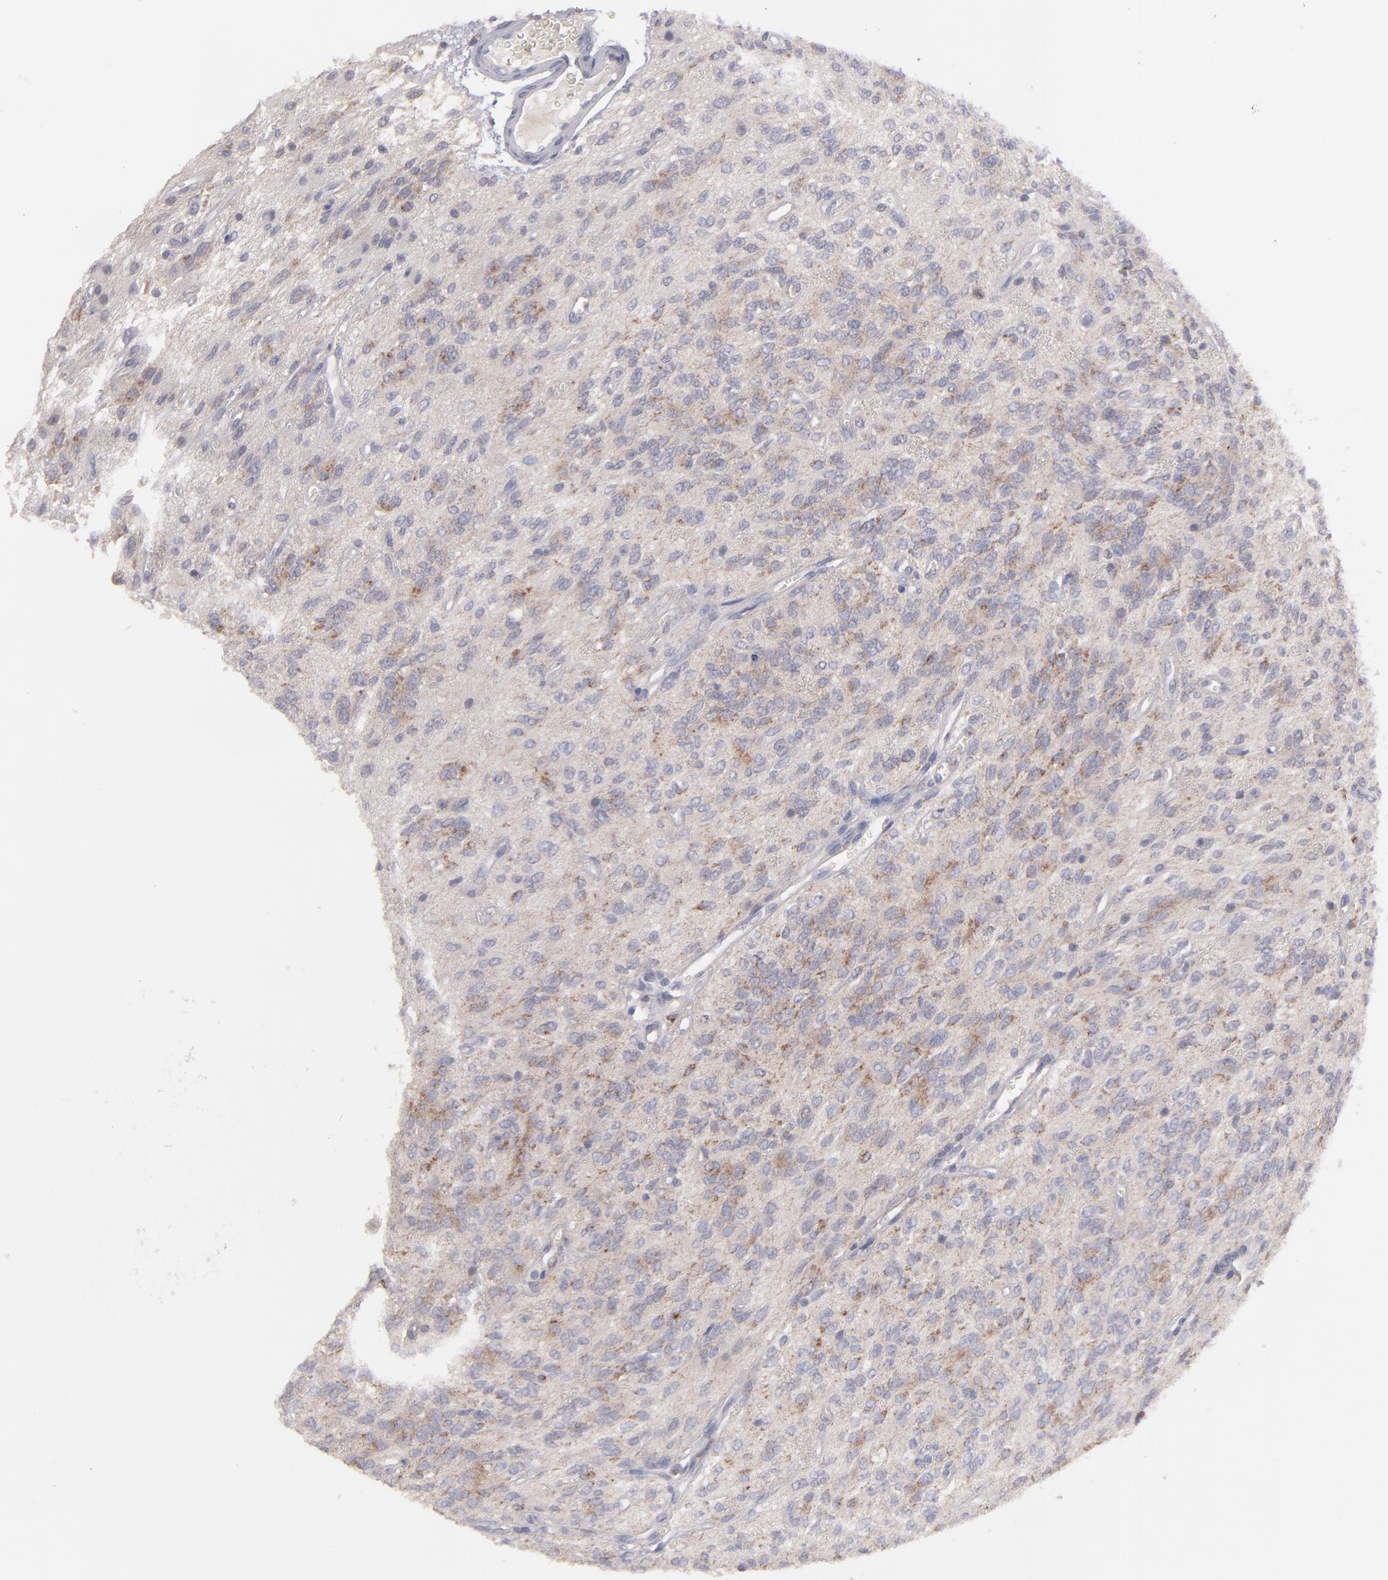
{"staining": {"intensity": "moderate", "quantity": ">75%", "location": "cytoplasmic/membranous"}, "tissue": "glioma", "cell_type": "Tumor cells", "image_type": "cancer", "snomed": [{"axis": "morphology", "description": "Glioma, malignant, Low grade"}, {"axis": "topography", "description": "Brain"}], "caption": "Immunohistochemistry (IHC) of human malignant glioma (low-grade) displays medium levels of moderate cytoplasmic/membranous expression in about >75% of tumor cells. The protein is shown in brown color, while the nuclei are stained blue.", "gene": "HCCS", "patient": {"sex": "female", "age": 15}}